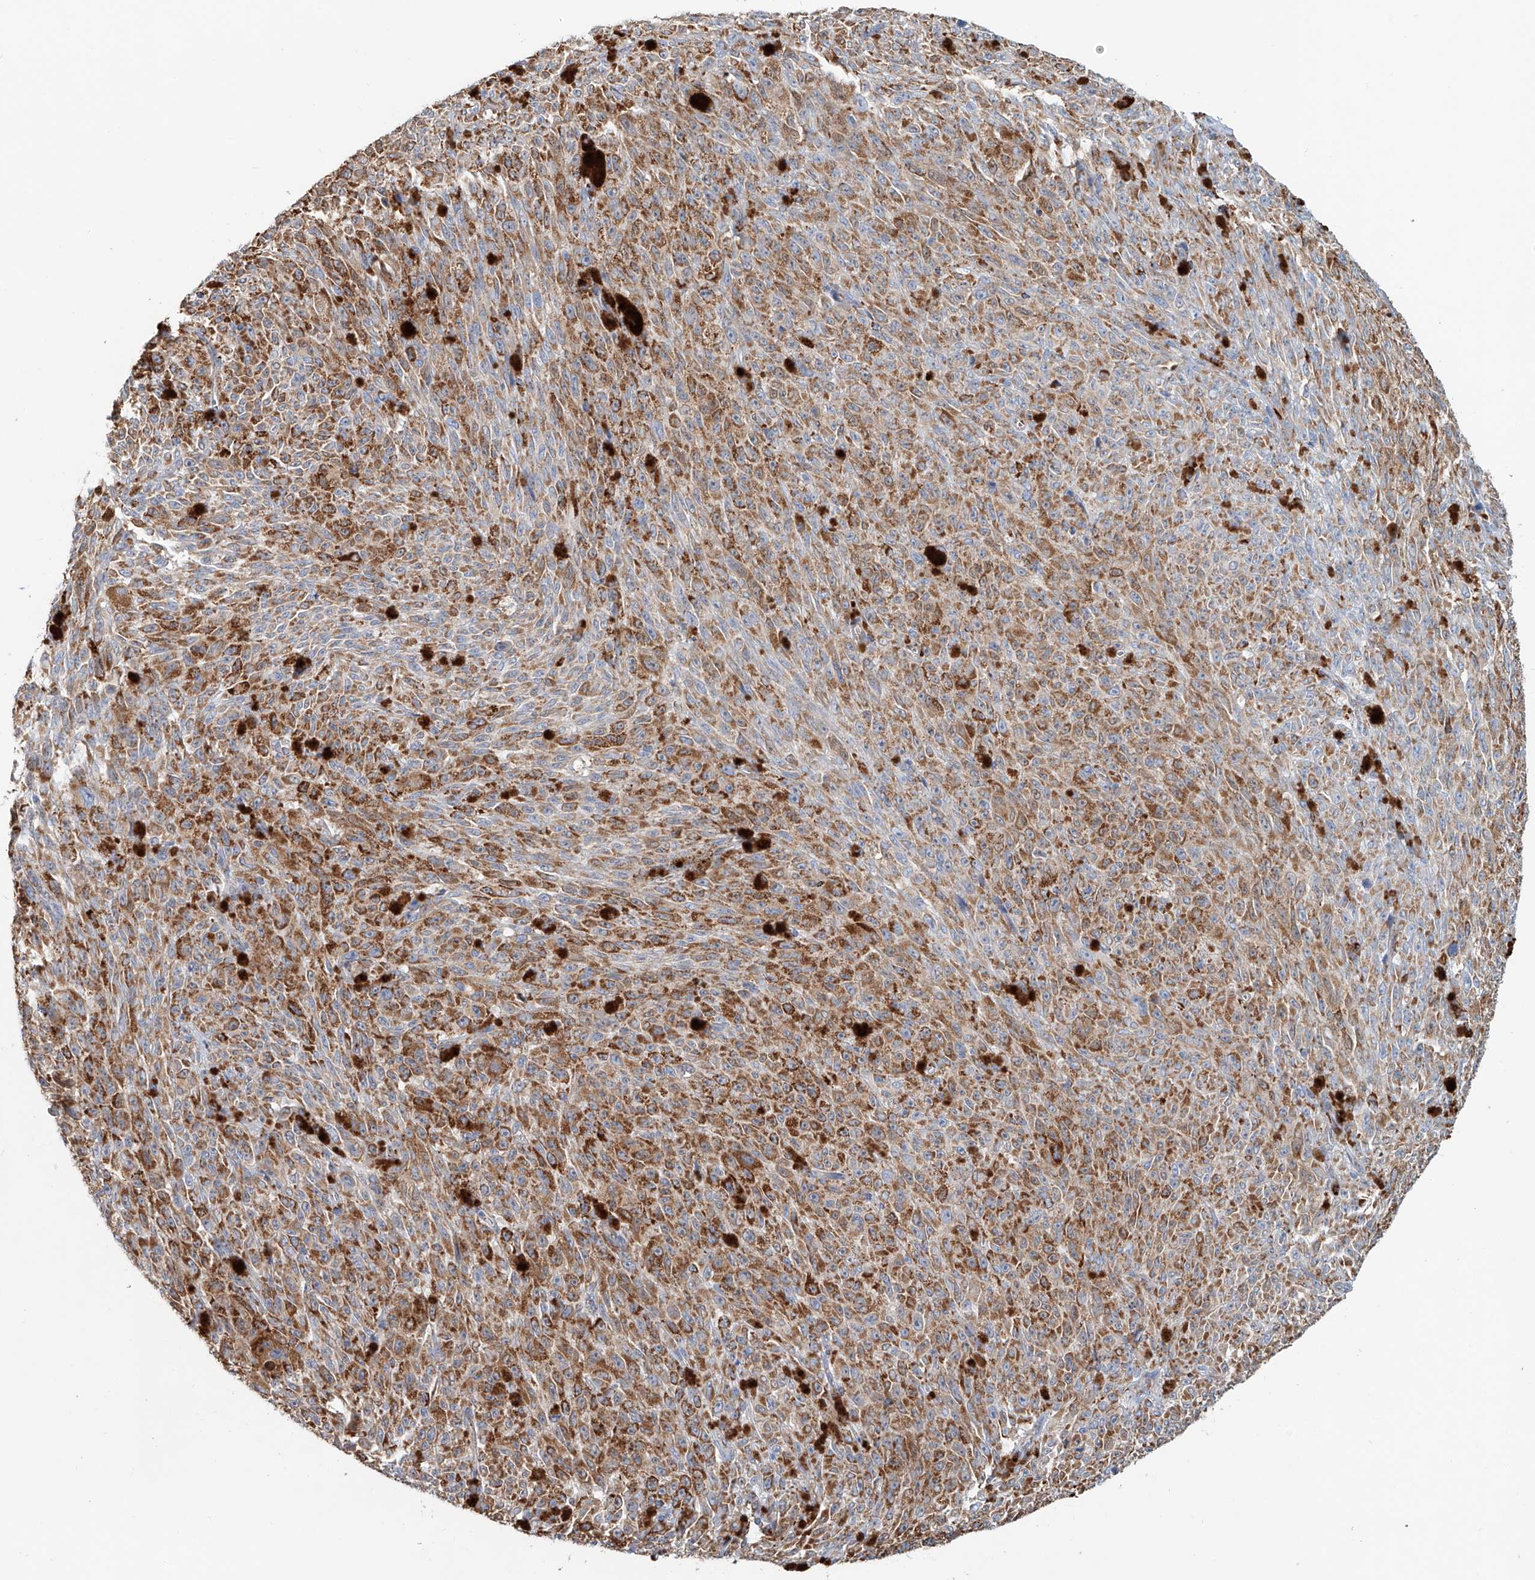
{"staining": {"intensity": "moderate", "quantity": ">75%", "location": "cytoplasmic/membranous"}, "tissue": "melanoma", "cell_type": "Tumor cells", "image_type": "cancer", "snomed": [{"axis": "morphology", "description": "Malignant melanoma, NOS"}, {"axis": "topography", "description": "Skin"}], "caption": "Protein analysis of malignant melanoma tissue shows moderate cytoplasmic/membranous staining in about >75% of tumor cells. (brown staining indicates protein expression, while blue staining denotes nuclei).", "gene": "CARD10", "patient": {"sex": "female", "age": 82}}